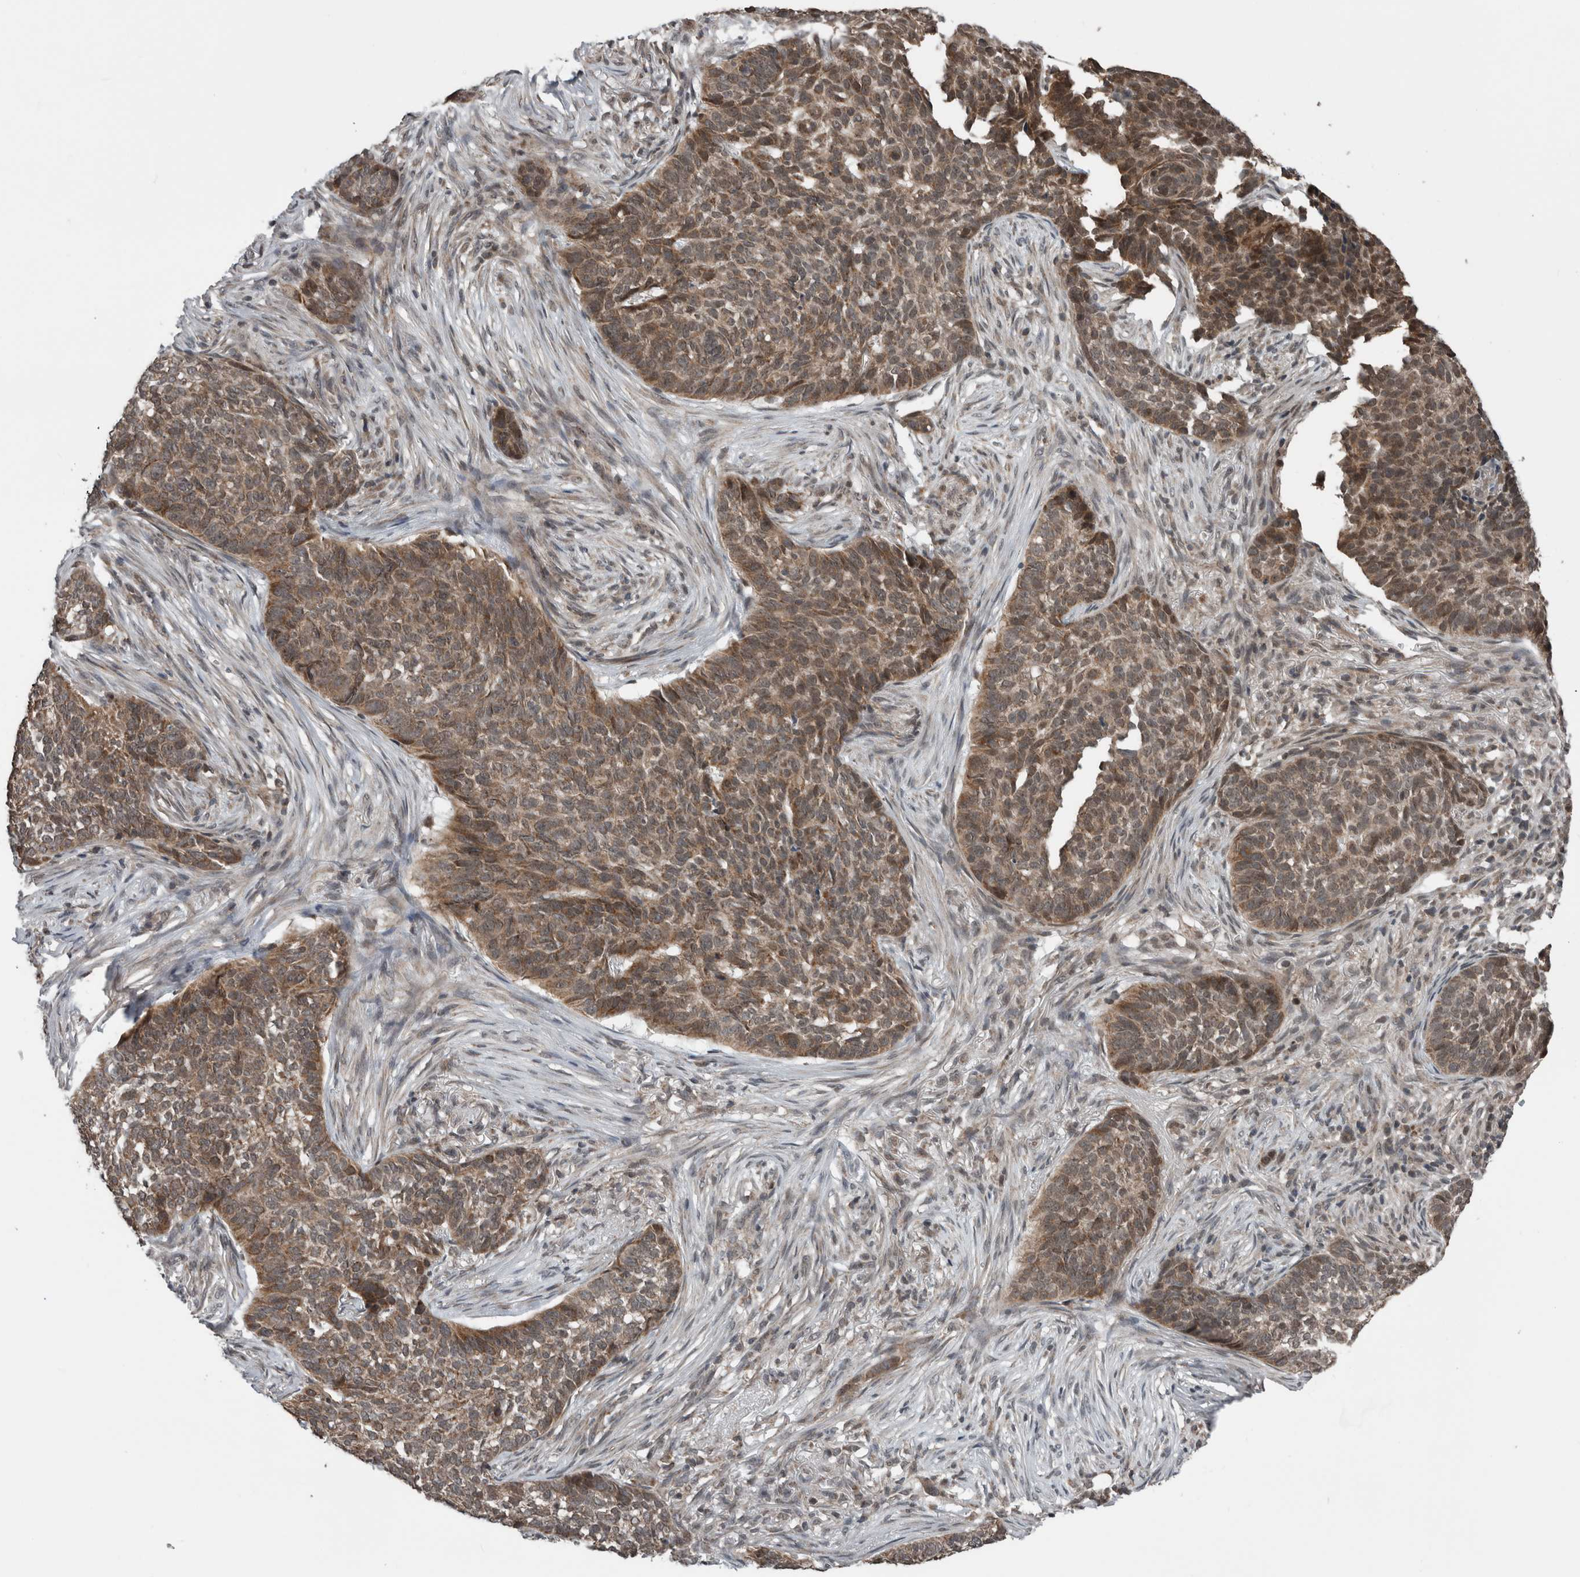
{"staining": {"intensity": "moderate", "quantity": ">75%", "location": "cytoplasmic/membranous"}, "tissue": "skin cancer", "cell_type": "Tumor cells", "image_type": "cancer", "snomed": [{"axis": "morphology", "description": "Basal cell carcinoma"}, {"axis": "topography", "description": "Skin"}], "caption": "This is an image of IHC staining of skin cancer, which shows moderate expression in the cytoplasmic/membranous of tumor cells.", "gene": "ENY2", "patient": {"sex": "male", "age": 85}}